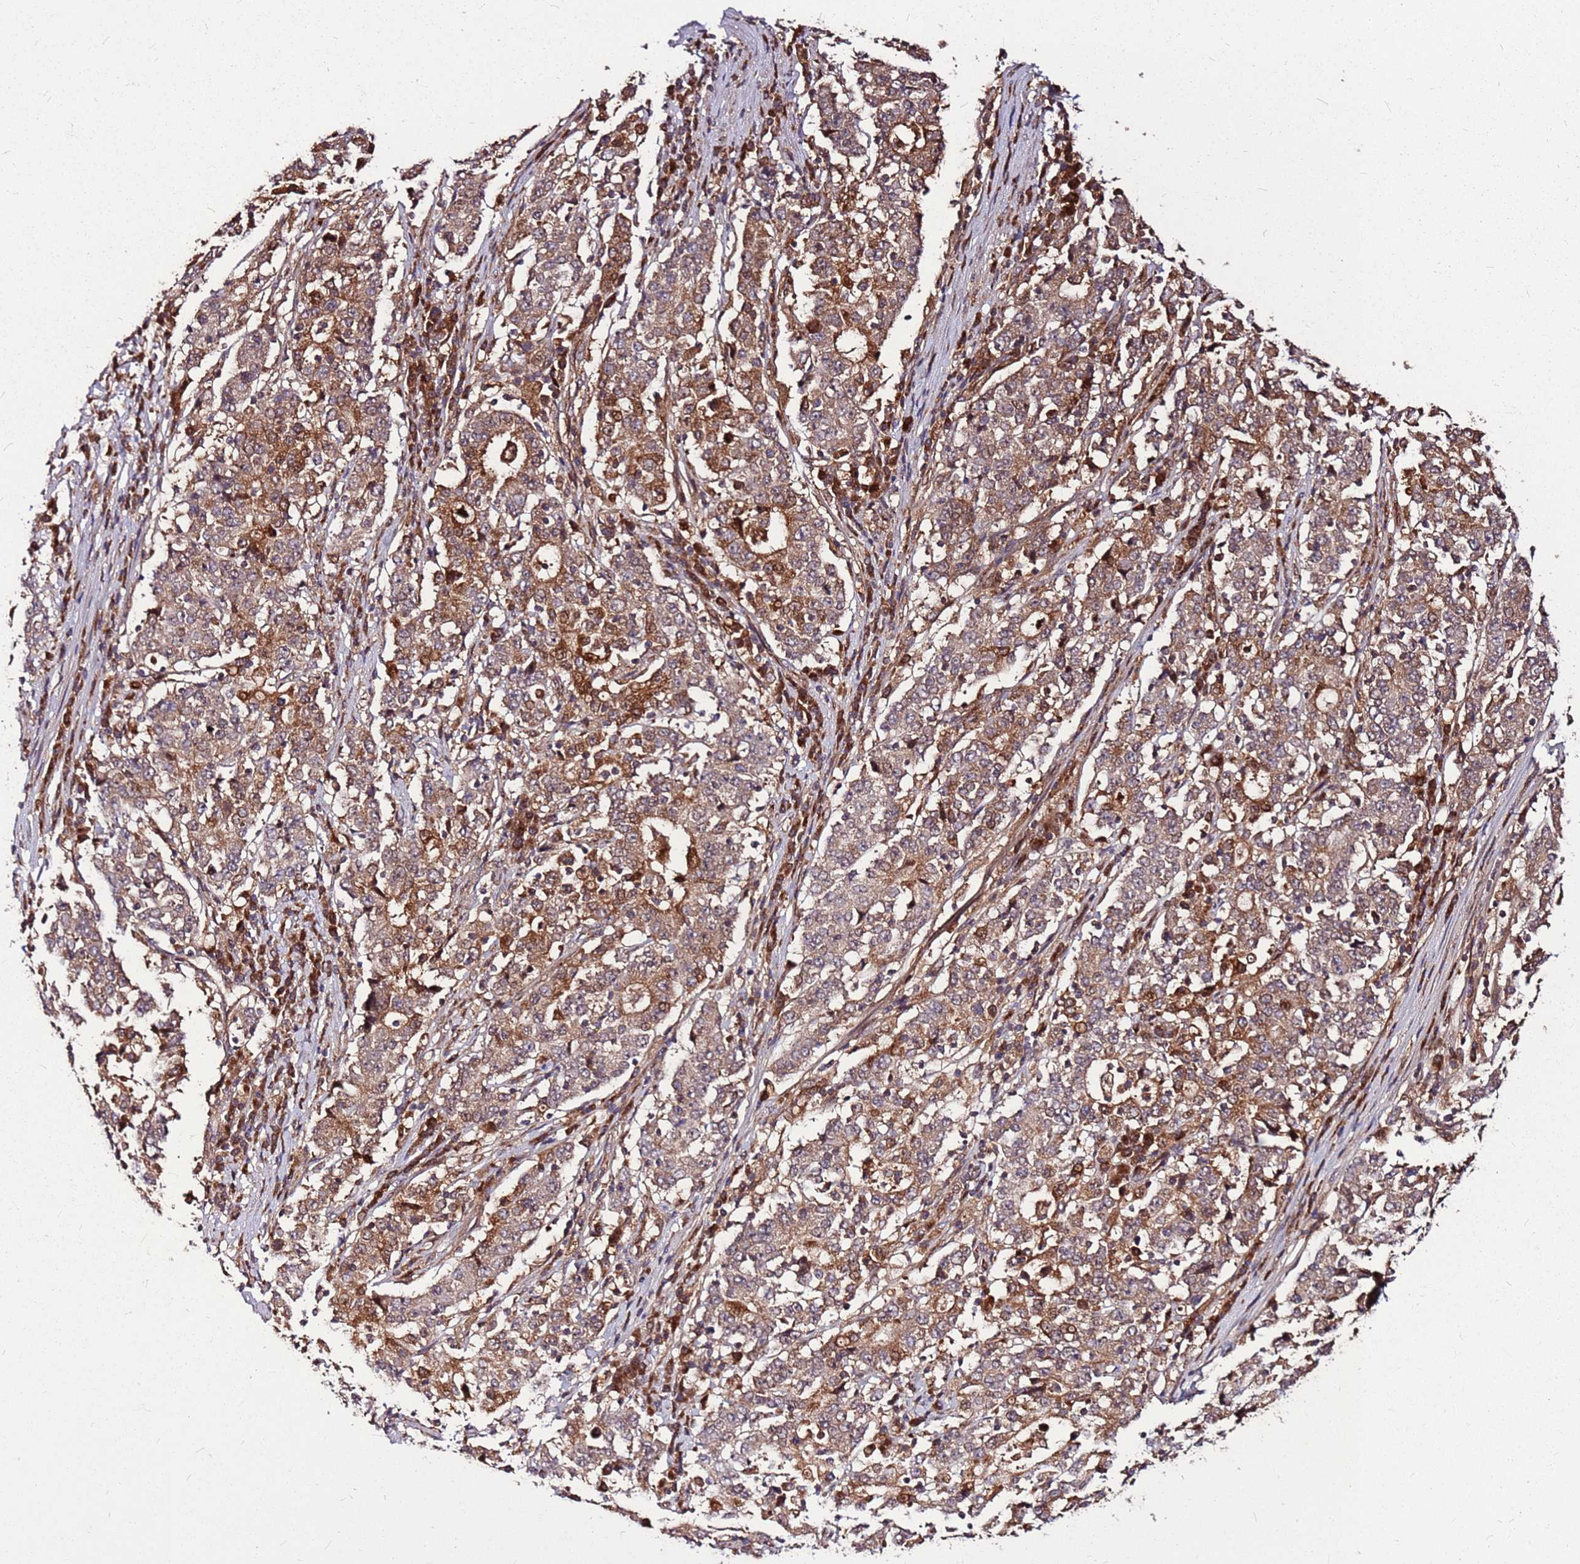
{"staining": {"intensity": "moderate", "quantity": ">75%", "location": "cytoplasmic/membranous"}, "tissue": "stomach cancer", "cell_type": "Tumor cells", "image_type": "cancer", "snomed": [{"axis": "morphology", "description": "Adenocarcinoma, NOS"}, {"axis": "topography", "description": "Stomach"}], "caption": "Stomach cancer stained with immunohistochemistry displays moderate cytoplasmic/membranous positivity in approximately >75% of tumor cells. (DAB IHC with brightfield microscopy, high magnification).", "gene": "LYPLAL1", "patient": {"sex": "male", "age": 59}}